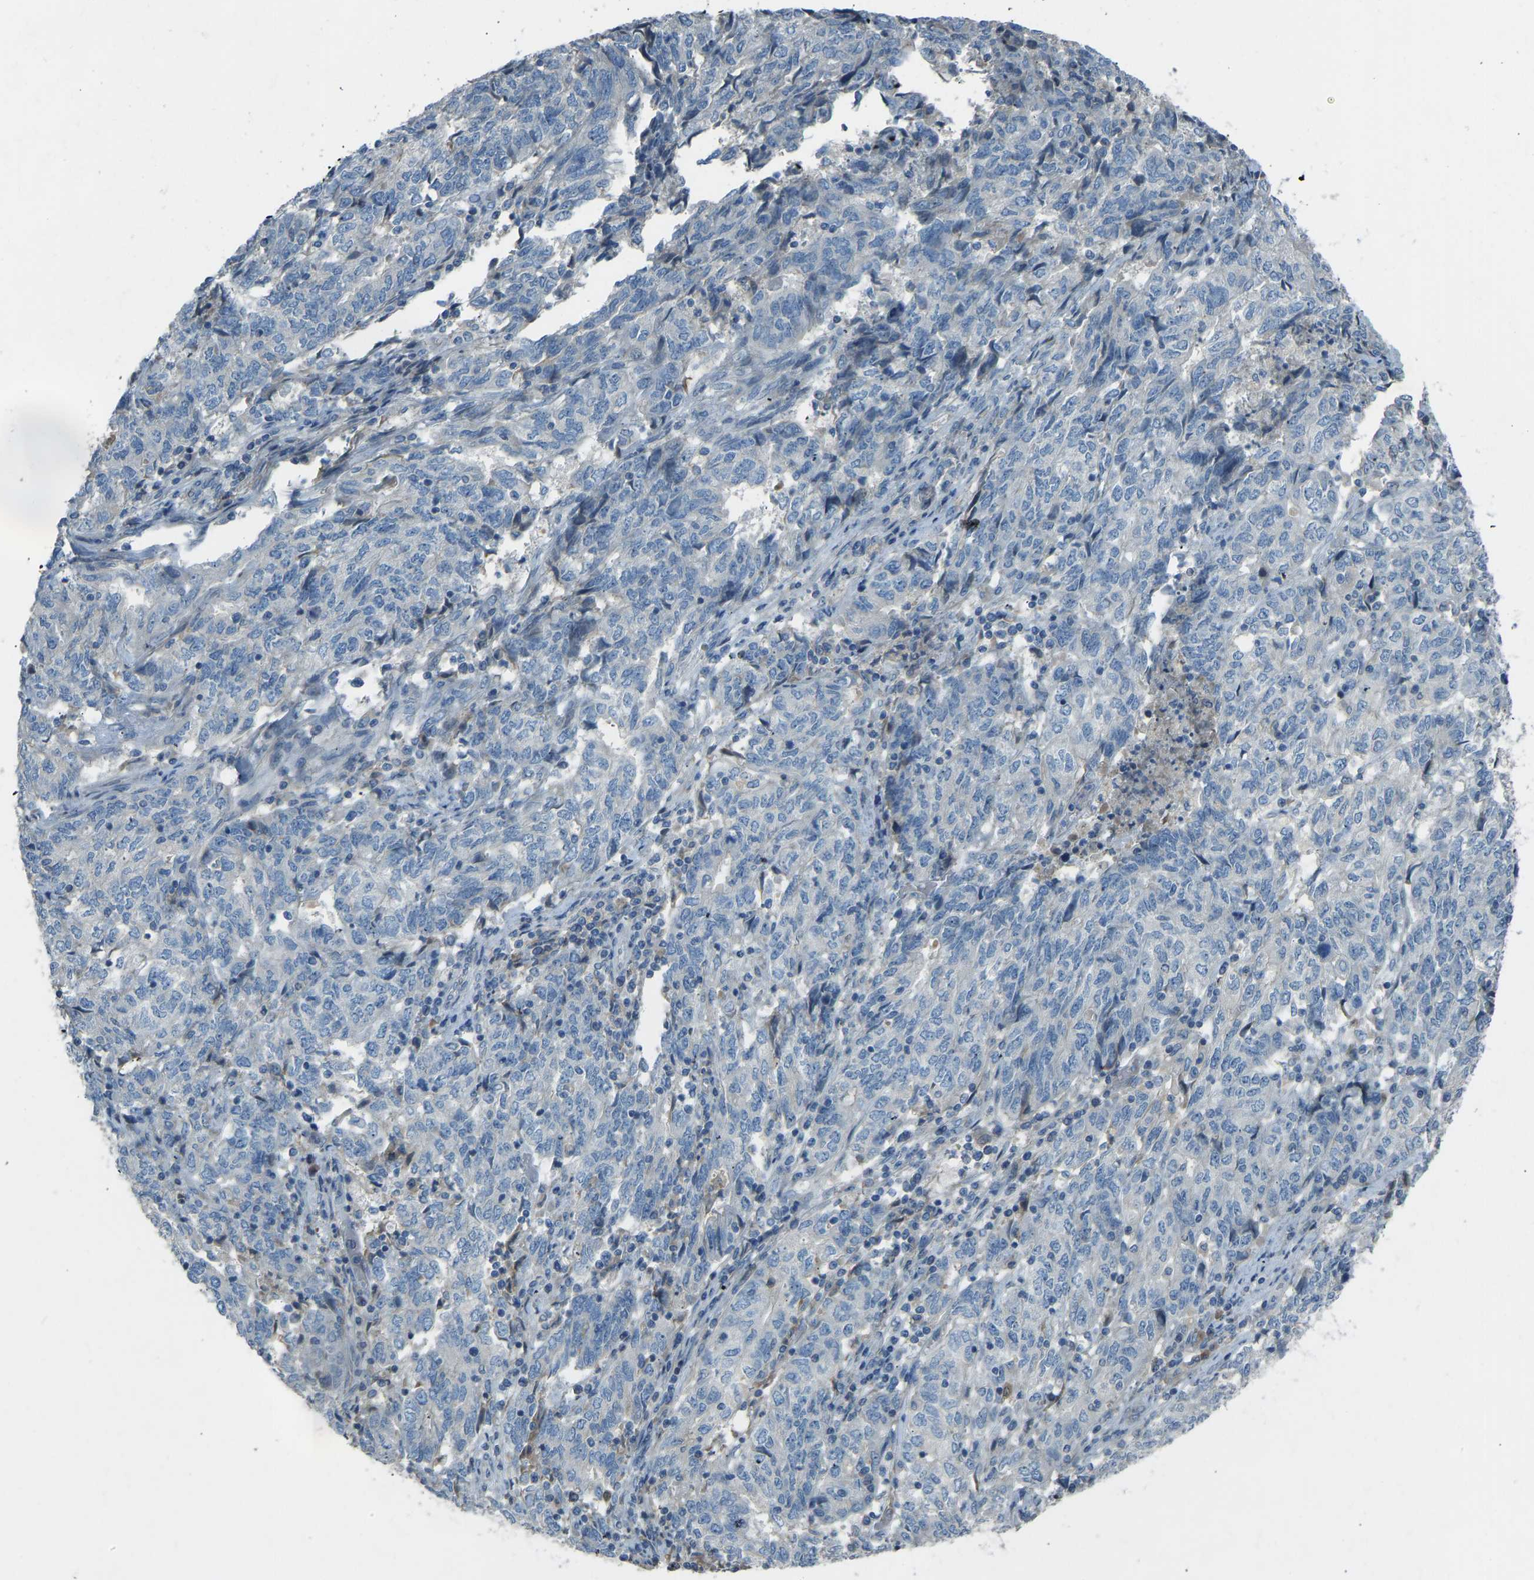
{"staining": {"intensity": "negative", "quantity": "none", "location": "none"}, "tissue": "endometrial cancer", "cell_type": "Tumor cells", "image_type": "cancer", "snomed": [{"axis": "morphology", "description": "Adenocarcinoma, NOS"}, {"axis": "topography", "description": "Endometrium"}], "caption": "The image reveals no significant positivity in tumor cells of adenocarcinoma (endometrial). (Immunohistochemistry (ihc), brightfield microscopy, high magnification).", "gene": "FBLN2", "patient": {"sex": "female", "age": 80}}